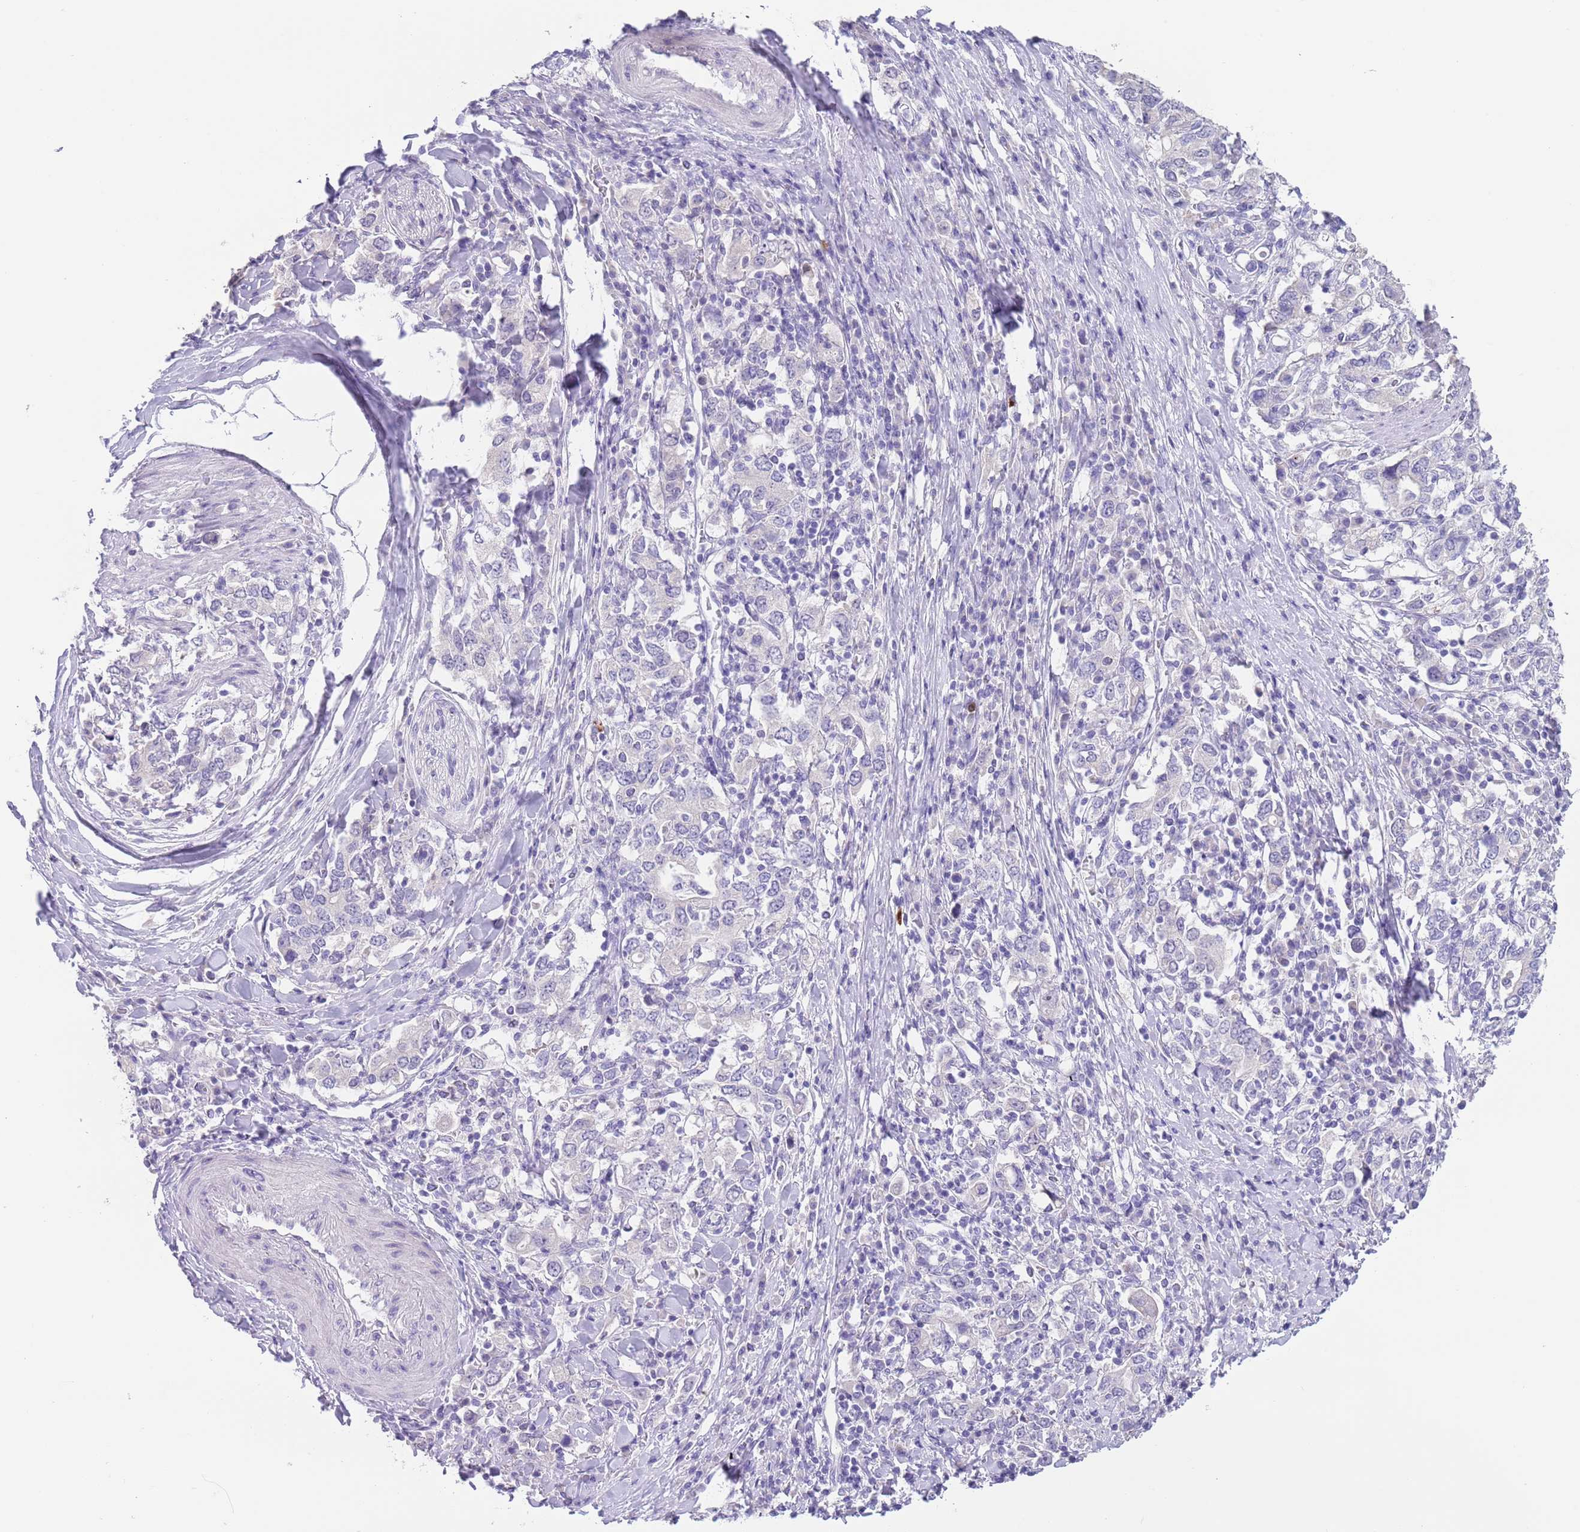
{"staining": {"intensity": "negative", "quantity": "none", "location": "none"}, "tissue": "stomach cancer", "cell_type": "Tumor cells", "image_type": "cancer", "snomed": [{"axis": "morphology", "description": "Adenocarcinoma, NOS"}, {"axis": "topography", "description": "Stomach, upper"}, {"axis": "topography", "description": "Stomach"}], "caption": "Immunohistochemical staining of human stomach cancer (adenocarcinoma) demonstrates no significant staining in tumor cells. The staining was performed using DAB to visualize the protein expression in brown, while the nuclei were stained in blue with hematoxylin (Magnification: 20x).", "gene": "SPIRE2", "patient": {"sex": "male", "age": 62}}